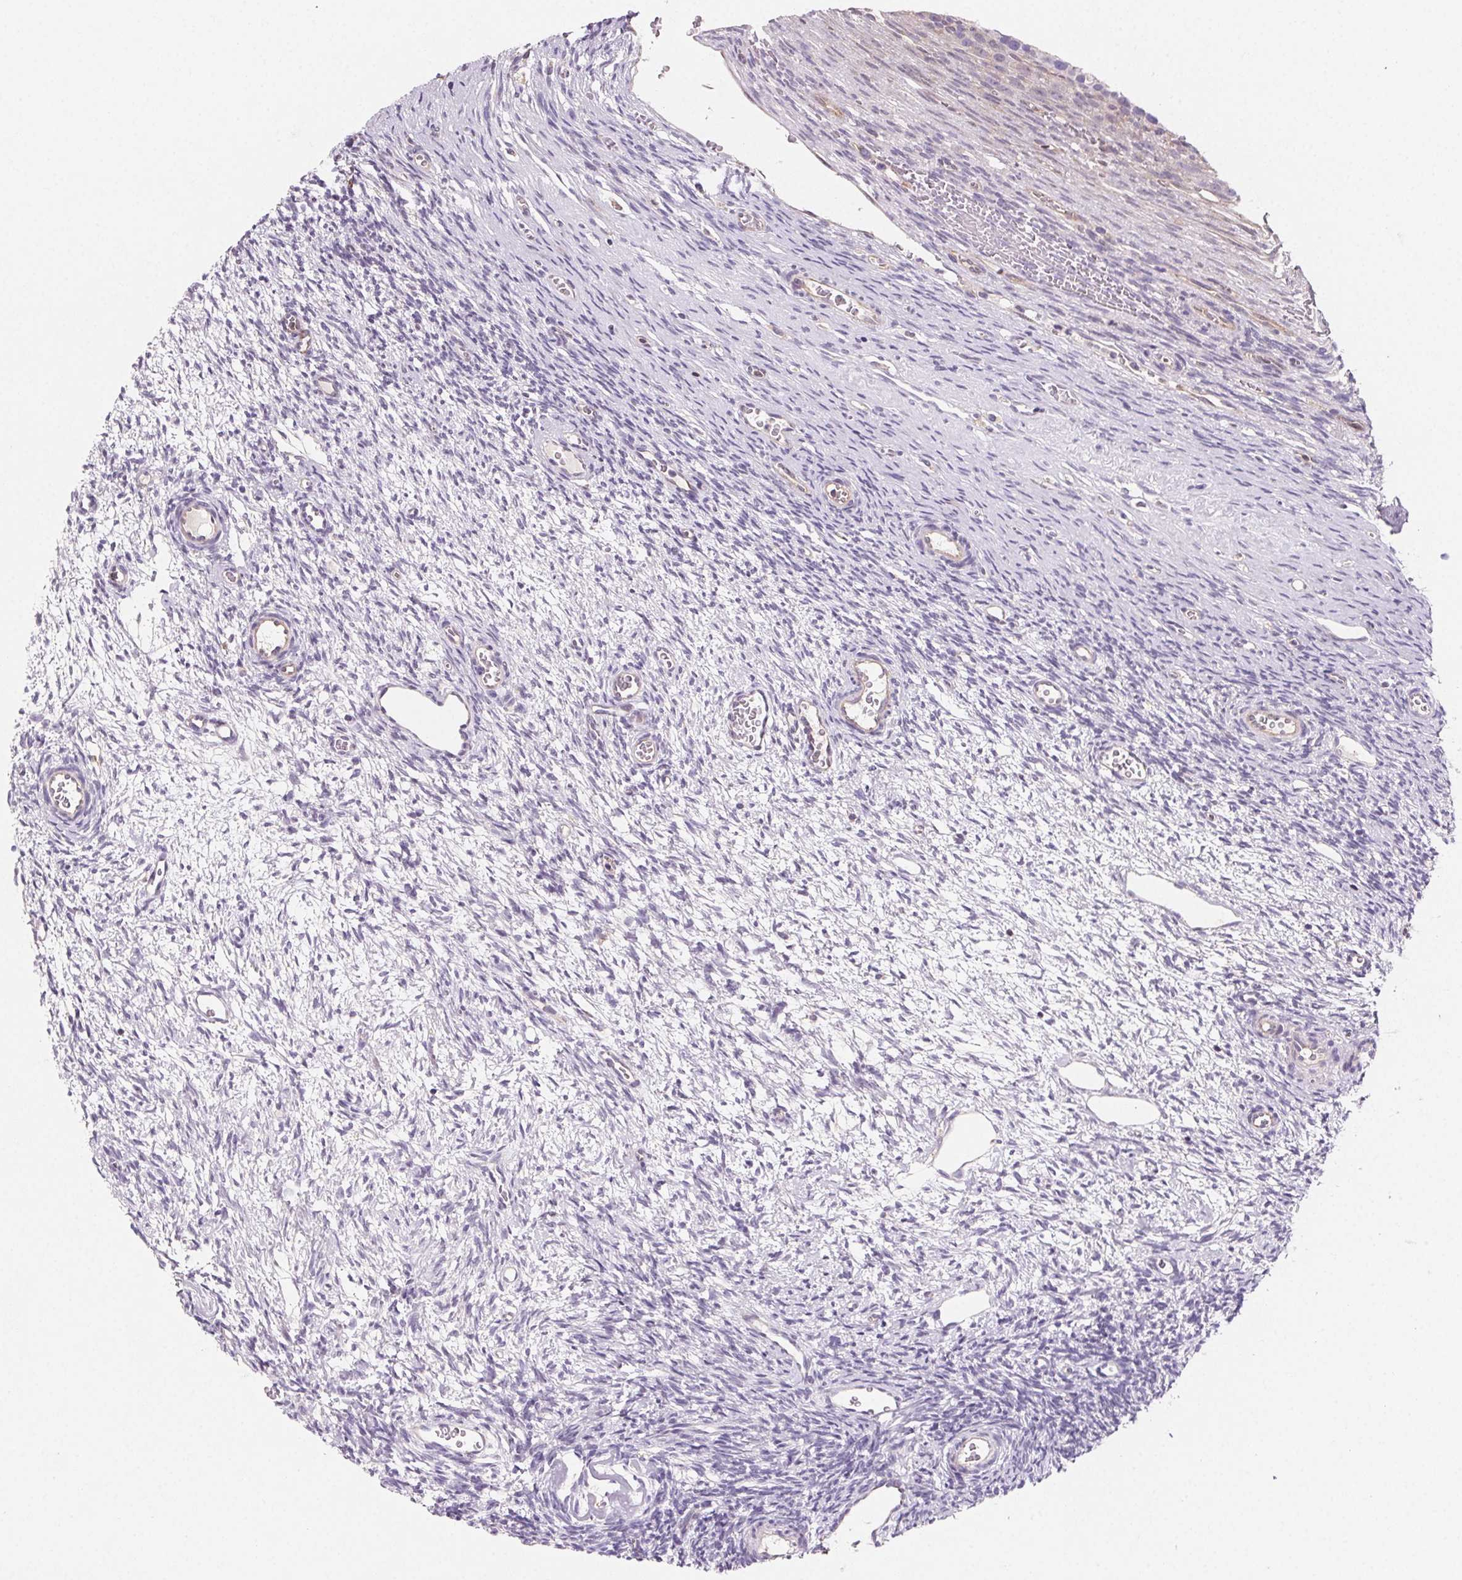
{"staining": {"intensity": "weak", "quantity": "<25%", "location": "cytoplasmic/membranous"}, "tissue": "ovary", "cell_type": "Ovarian stroma cells", "image_type": "normal", "snomed": [{"axis": "morphology", "description": "Normal tissue, NOS"}, {"axis": "topography", "description": "Ovary"}], "caption": "Ovarian stroma cells are negative for brown protein staining in unremarkable ovary. The staining was performed using DAB to visualize the protein expression in brown, while the nuclei were stained in blue with hematoxylin (Magnification: 20x).", "gene": "GBP1", "patient": {"sex": "female", "age": 34}}